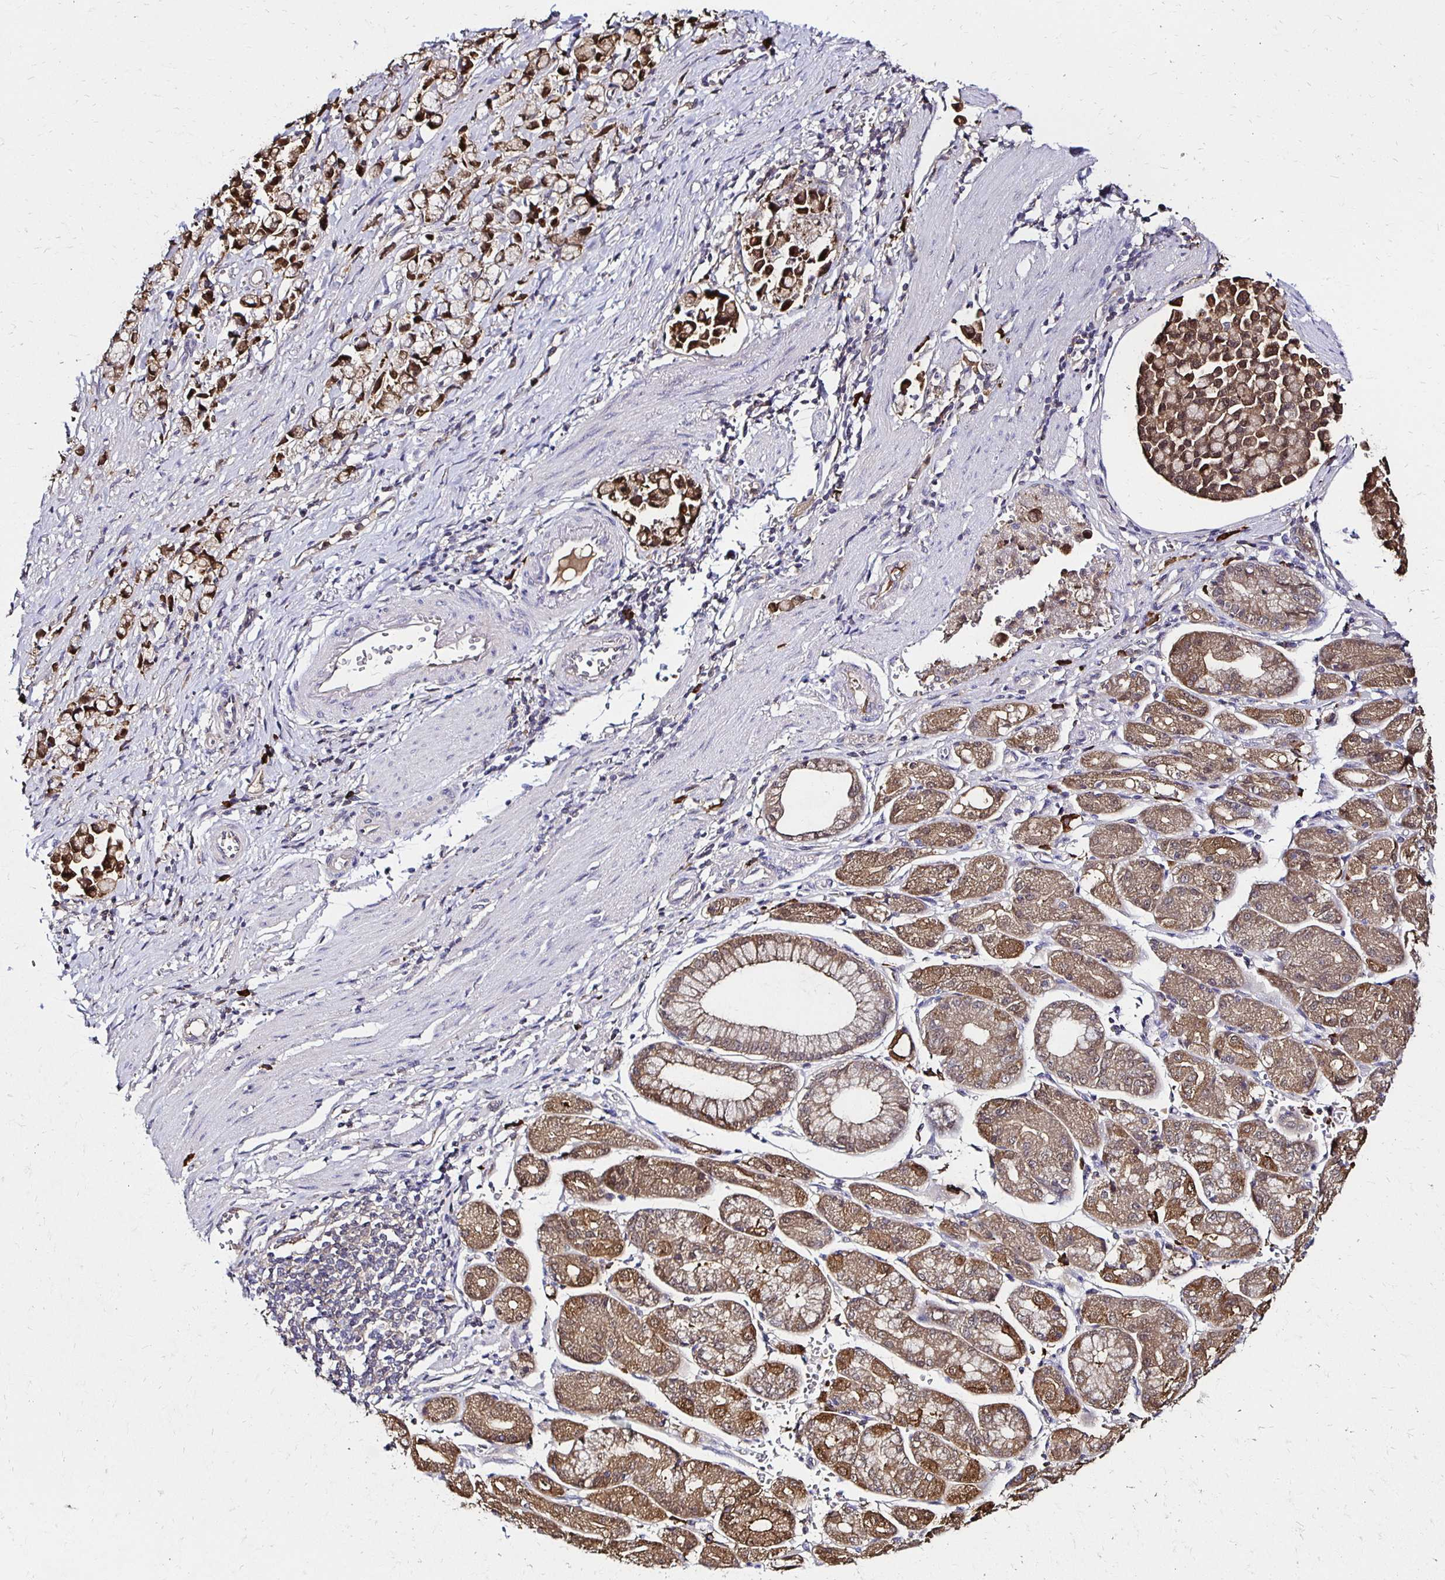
{"staining": {"intensity": "moderate", "quantity": ">75%", "location": "cytoplasmic/membranous,nuclear"}, "tissue": "stomach cancer", "cell_type": "Tumor cells", "image_type": "cancer", "snomed": [{"axis": "morphology", "description": "Adenocarcinoma, NOS"}, {"axis": "topography", "description": "Stomach"}], "caption": "High-power microscopy captured an IHC image of stomach cancer (adenocarcinoma), revealing moderate cytoplasmic/membranous and nuclear expression in approximately >75% of tumor cells.", "gene": "TXN", "patient": {"sex": "female", "age": 81}}